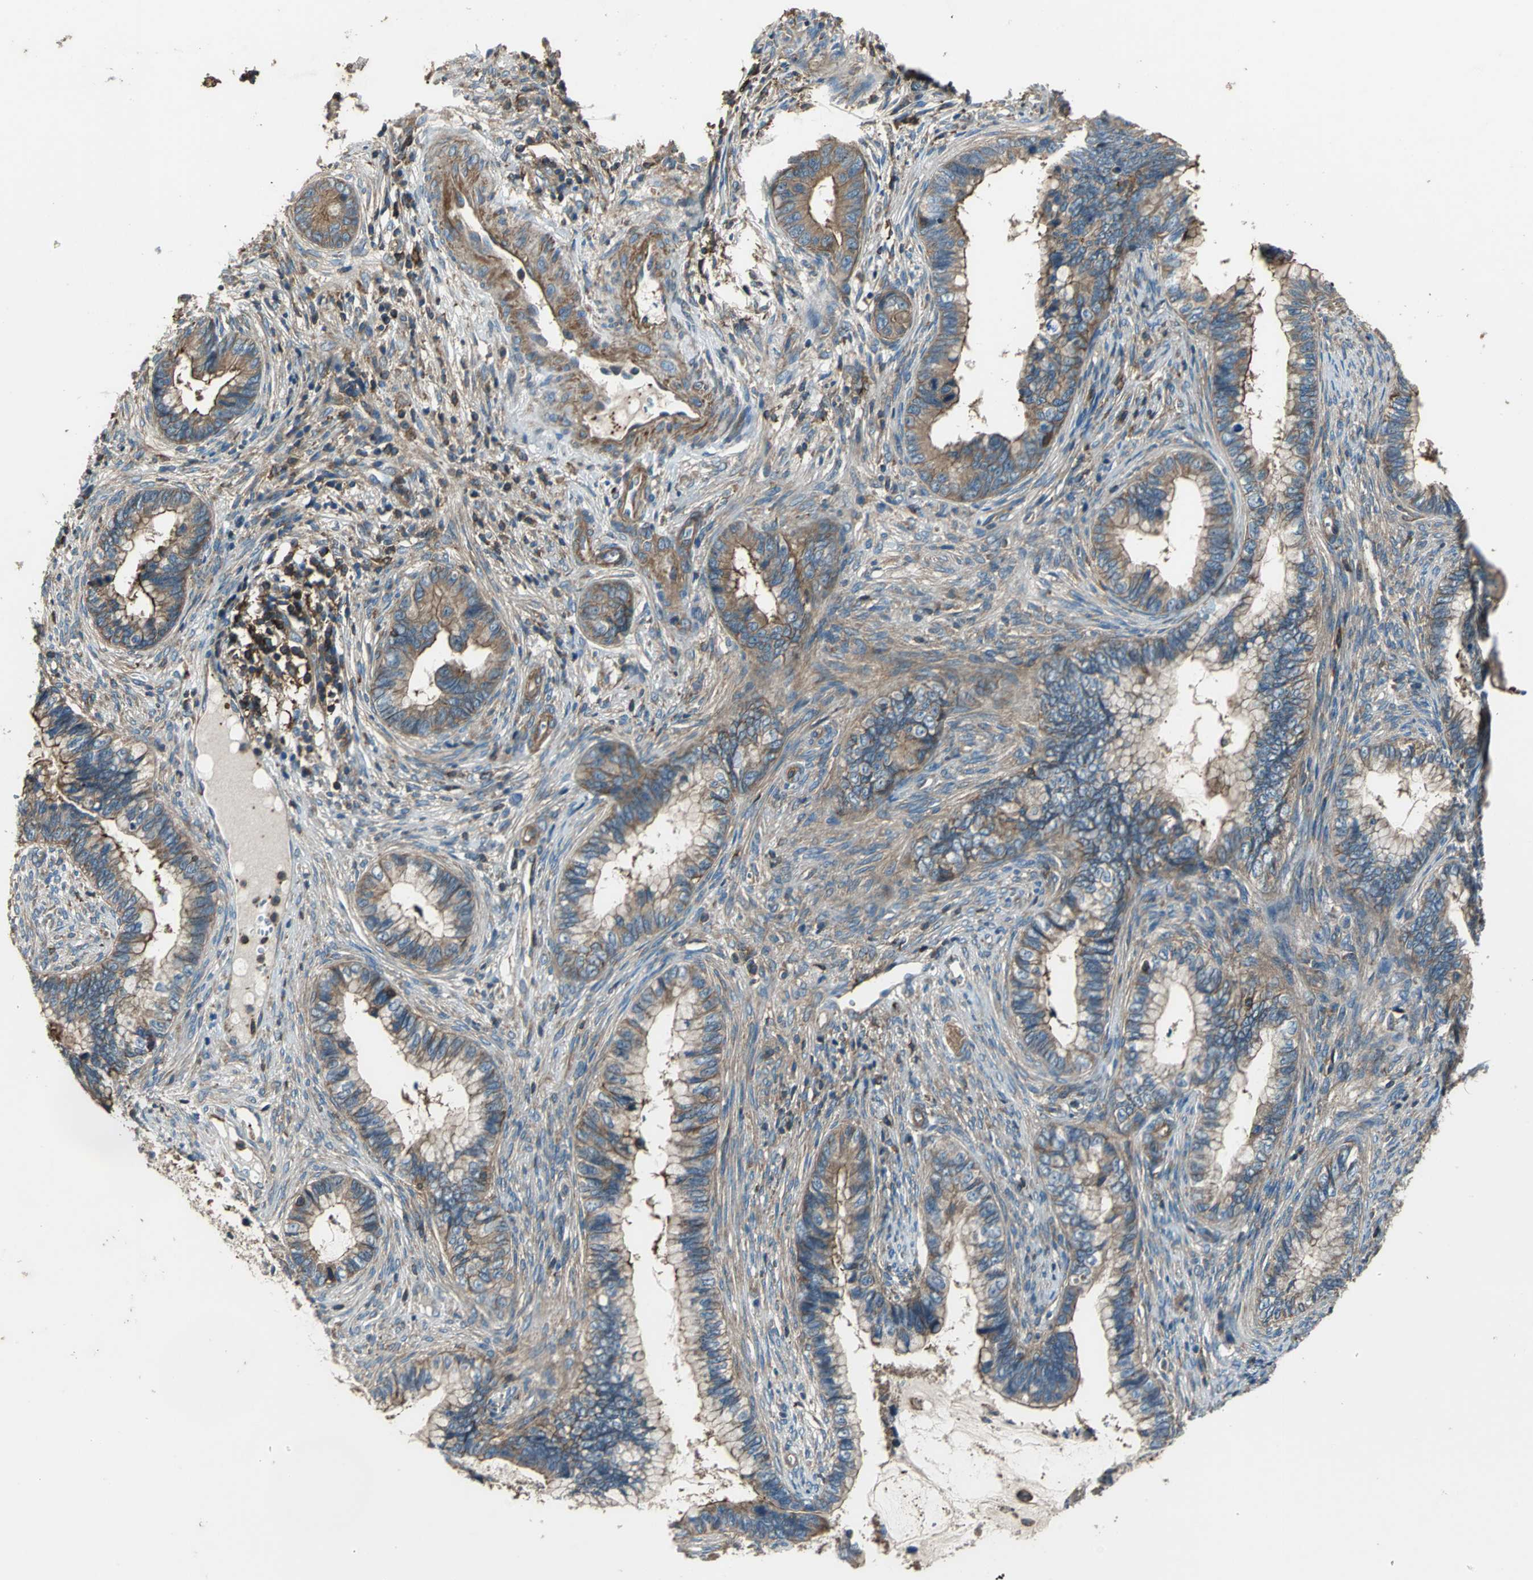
{"staining": {"intensity": "moderate", "quantity": ">75%", "location": "cytoplasmic/membranous"}, "tissue": "cervical cancer", "cell_type": "Tumor cells", "image_type": "cancer", "snomed": [{"axis": "morphology", "description": "Adenocarcinoma, NOS"}, {"axis": "topography", "description": "Cervix"}], "caption": "There is medium levels of moderate cytoplasmic/membranous staining in tumor cells of cervical adenocarcinoma, as demonstrated by immunohistochemical staining (brown color).", "gene": "PARVA", "patient": {"sex": "female", "age": 44}}